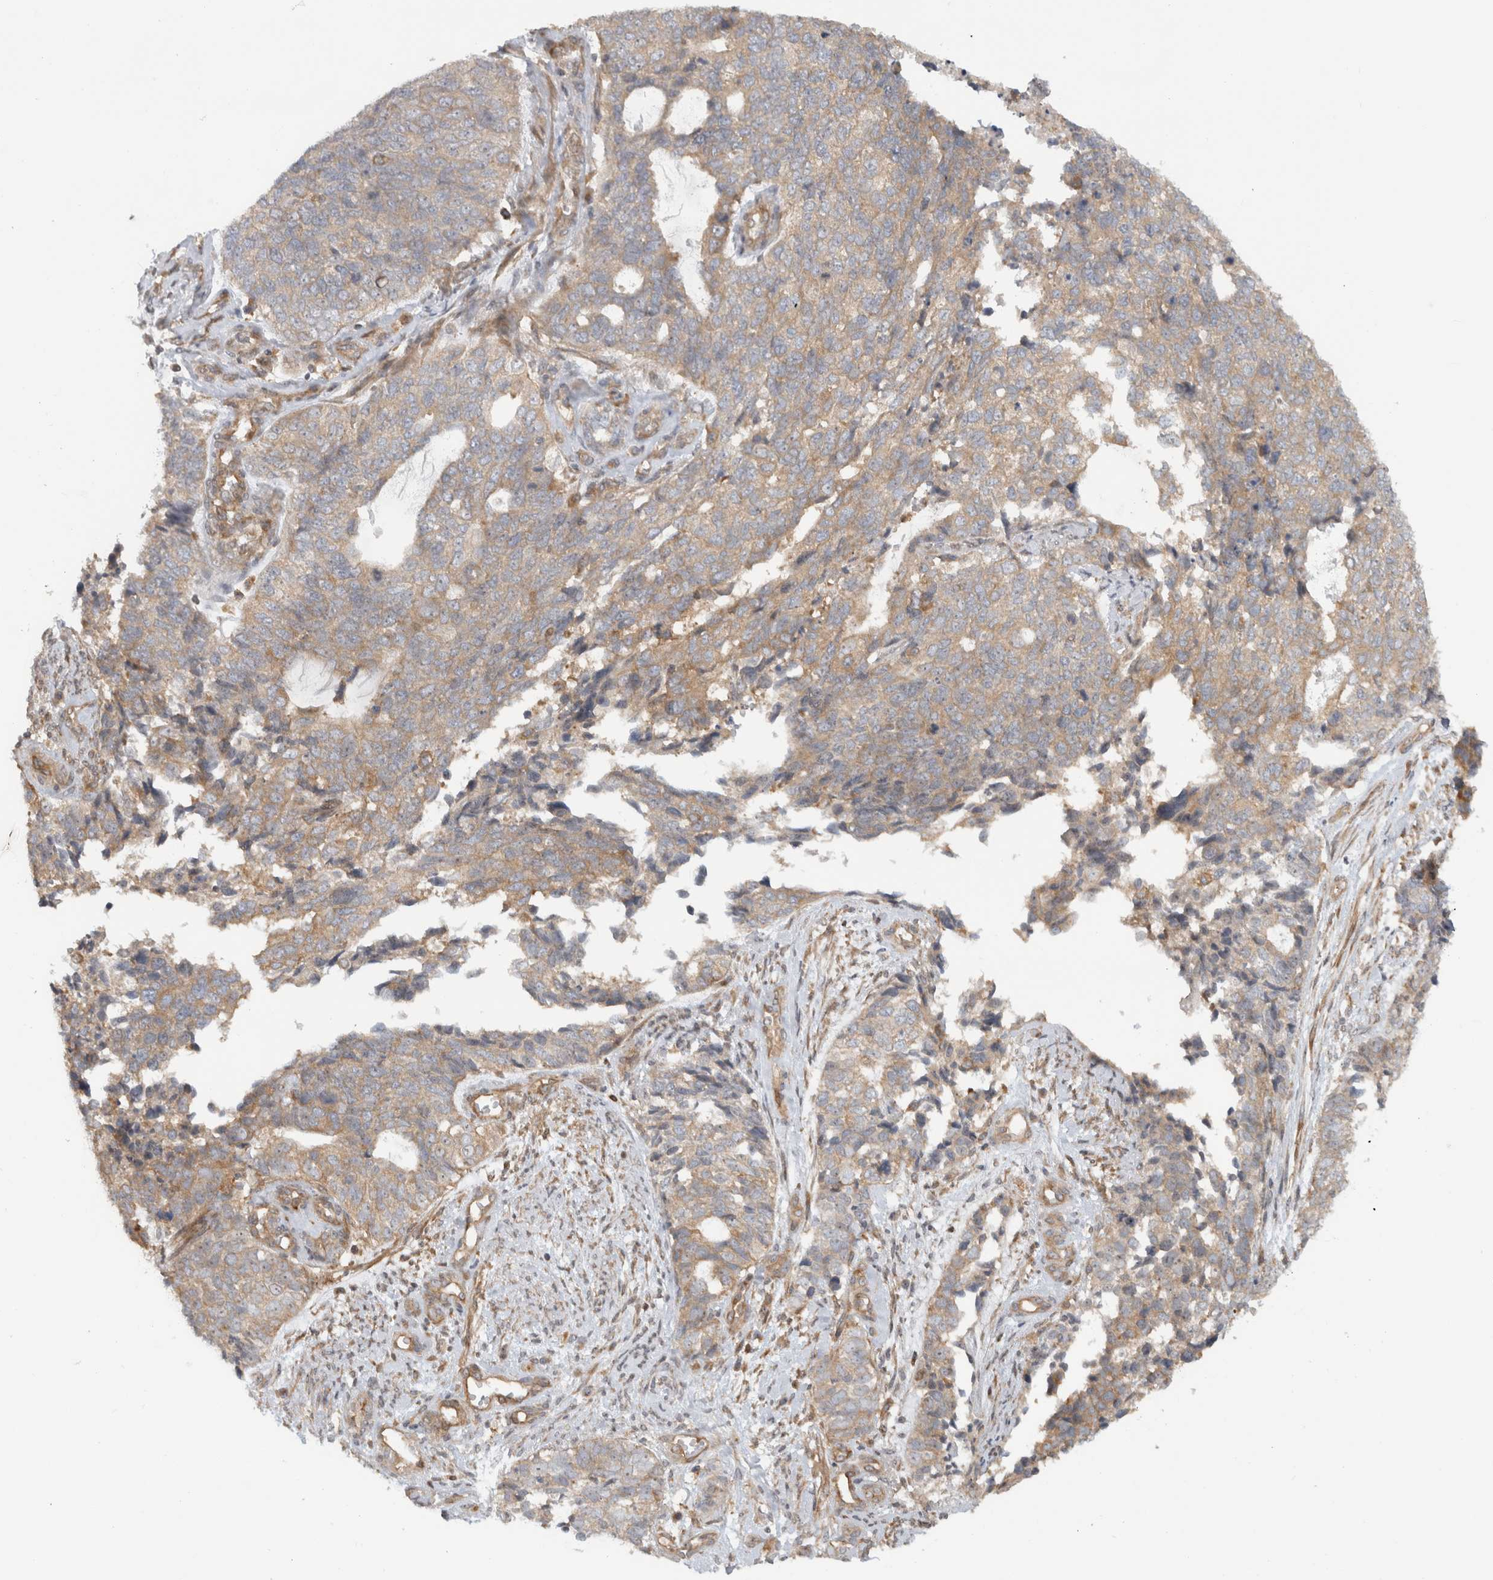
{"staining": {"intensity": "weak", "quantity": ">75%", "location": "cytoplasmic/membranous"}, "tissue": "cervical cancer", "cell_type": "Tumor cells", "image_type": "cancer", "snomed": [{"axis": "morphology", "description": "Squamous cell carcinoma, NOS"}, {"axis": "topography", "description": "Cervix"}], "caption": "The micrograph displays a brown stain indicating the presence of a protein in the cytoplasmic/membranous of tumor cells in cervical cancer (squamous cell carcinoma).", "gene": "WASF2", "patient": {"sex": "female", "age": 63}}